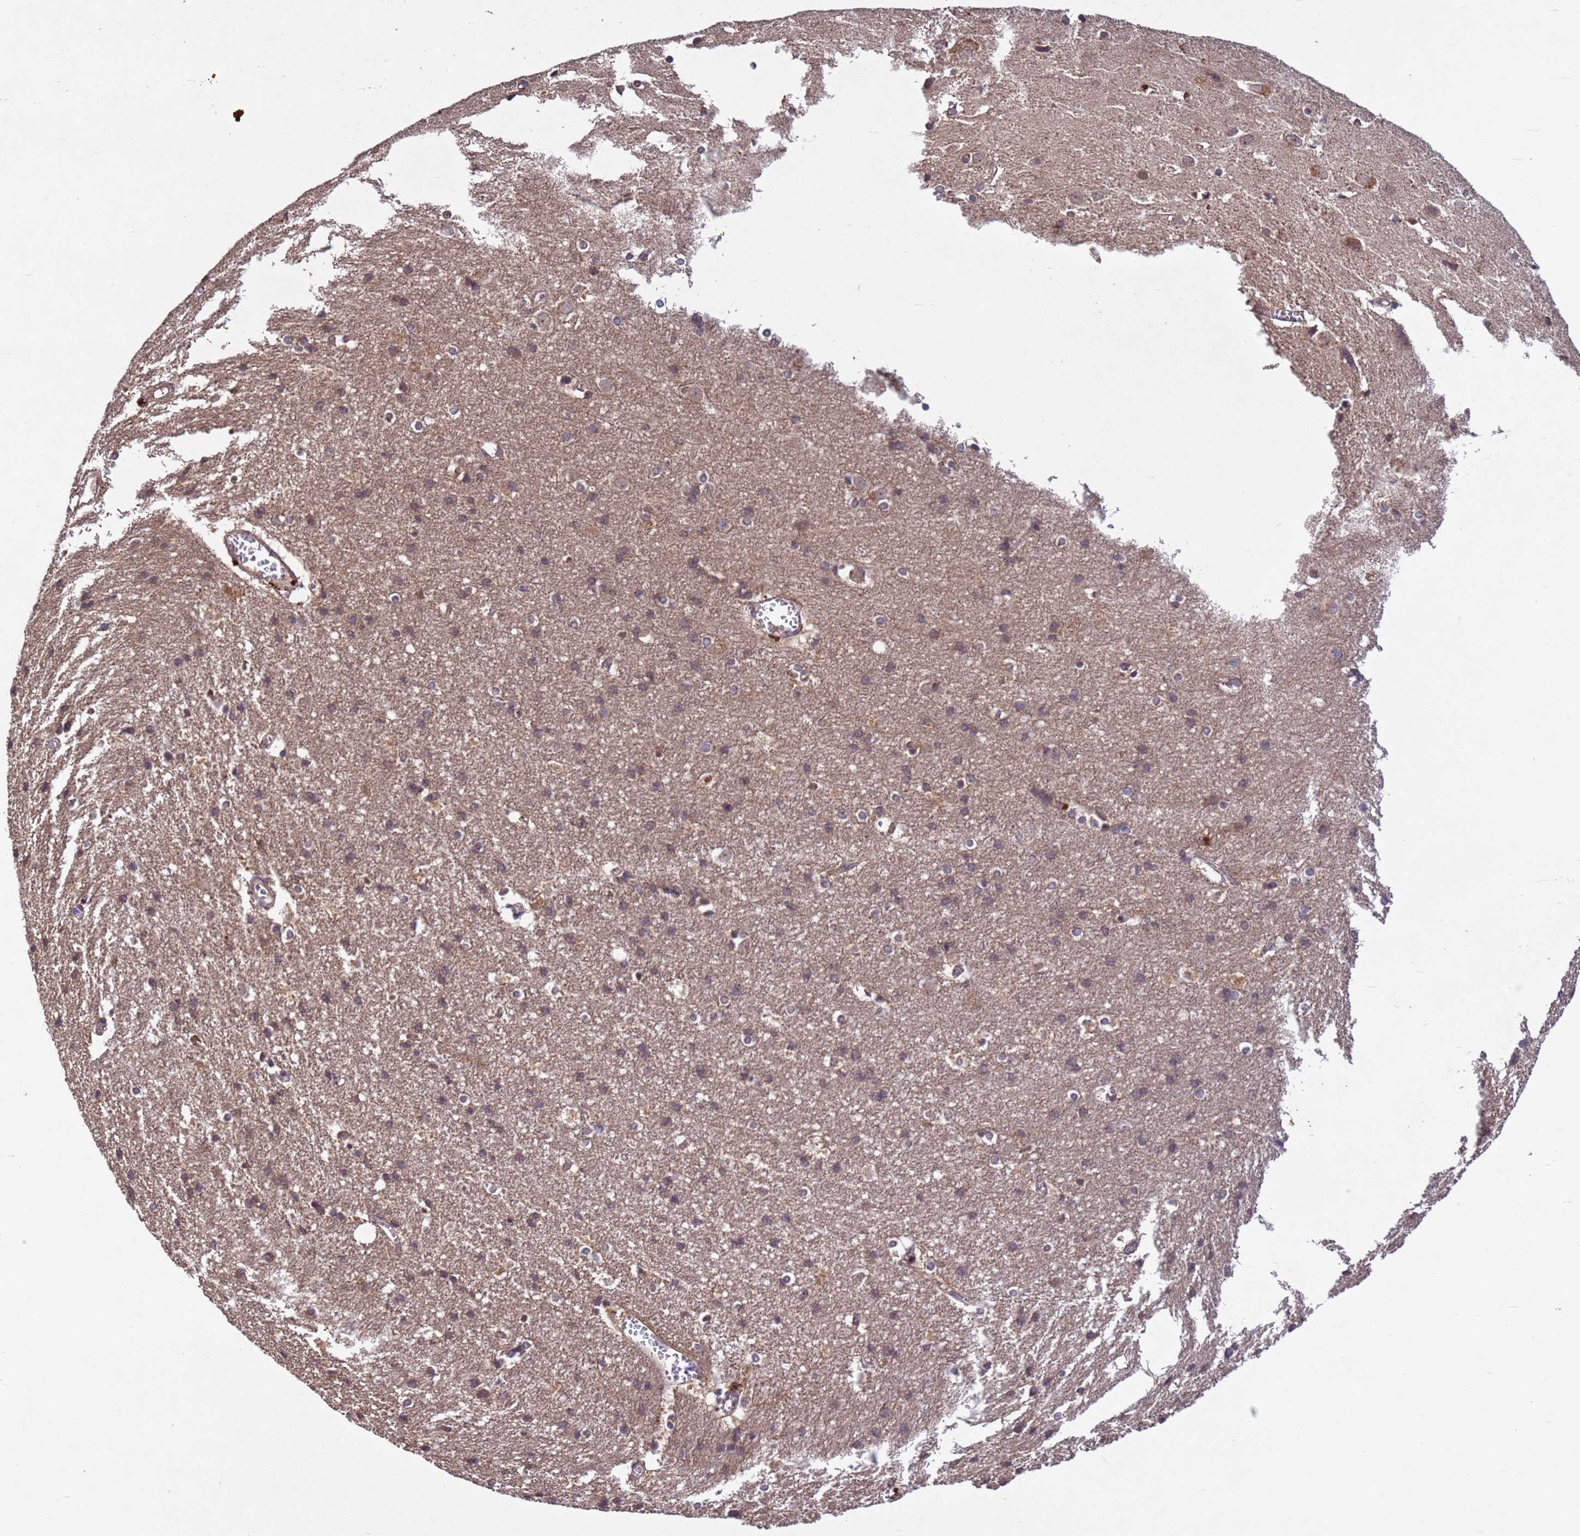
{"staining": {"intensity": "weak", "quantity": ">75%", "location": "cytoplasmic/membranous"}, "tissue": "cerebral cortex", "cell_type": "Endothelial cells", "image_type": "normal", "snomed": [{"axis": "morphology", "description": "Normal tissue, NOS"}, {"axis": "topography", "description": "Cerebral cortex"}], "caption": "Weak cytoplasmic/membranous expression for a protein is seen in about >75% of endothelial cells of benign cerebral cortex using IHC.", "gene": "FASTKD1", "patient": {"sex": "male", "age": 54}}